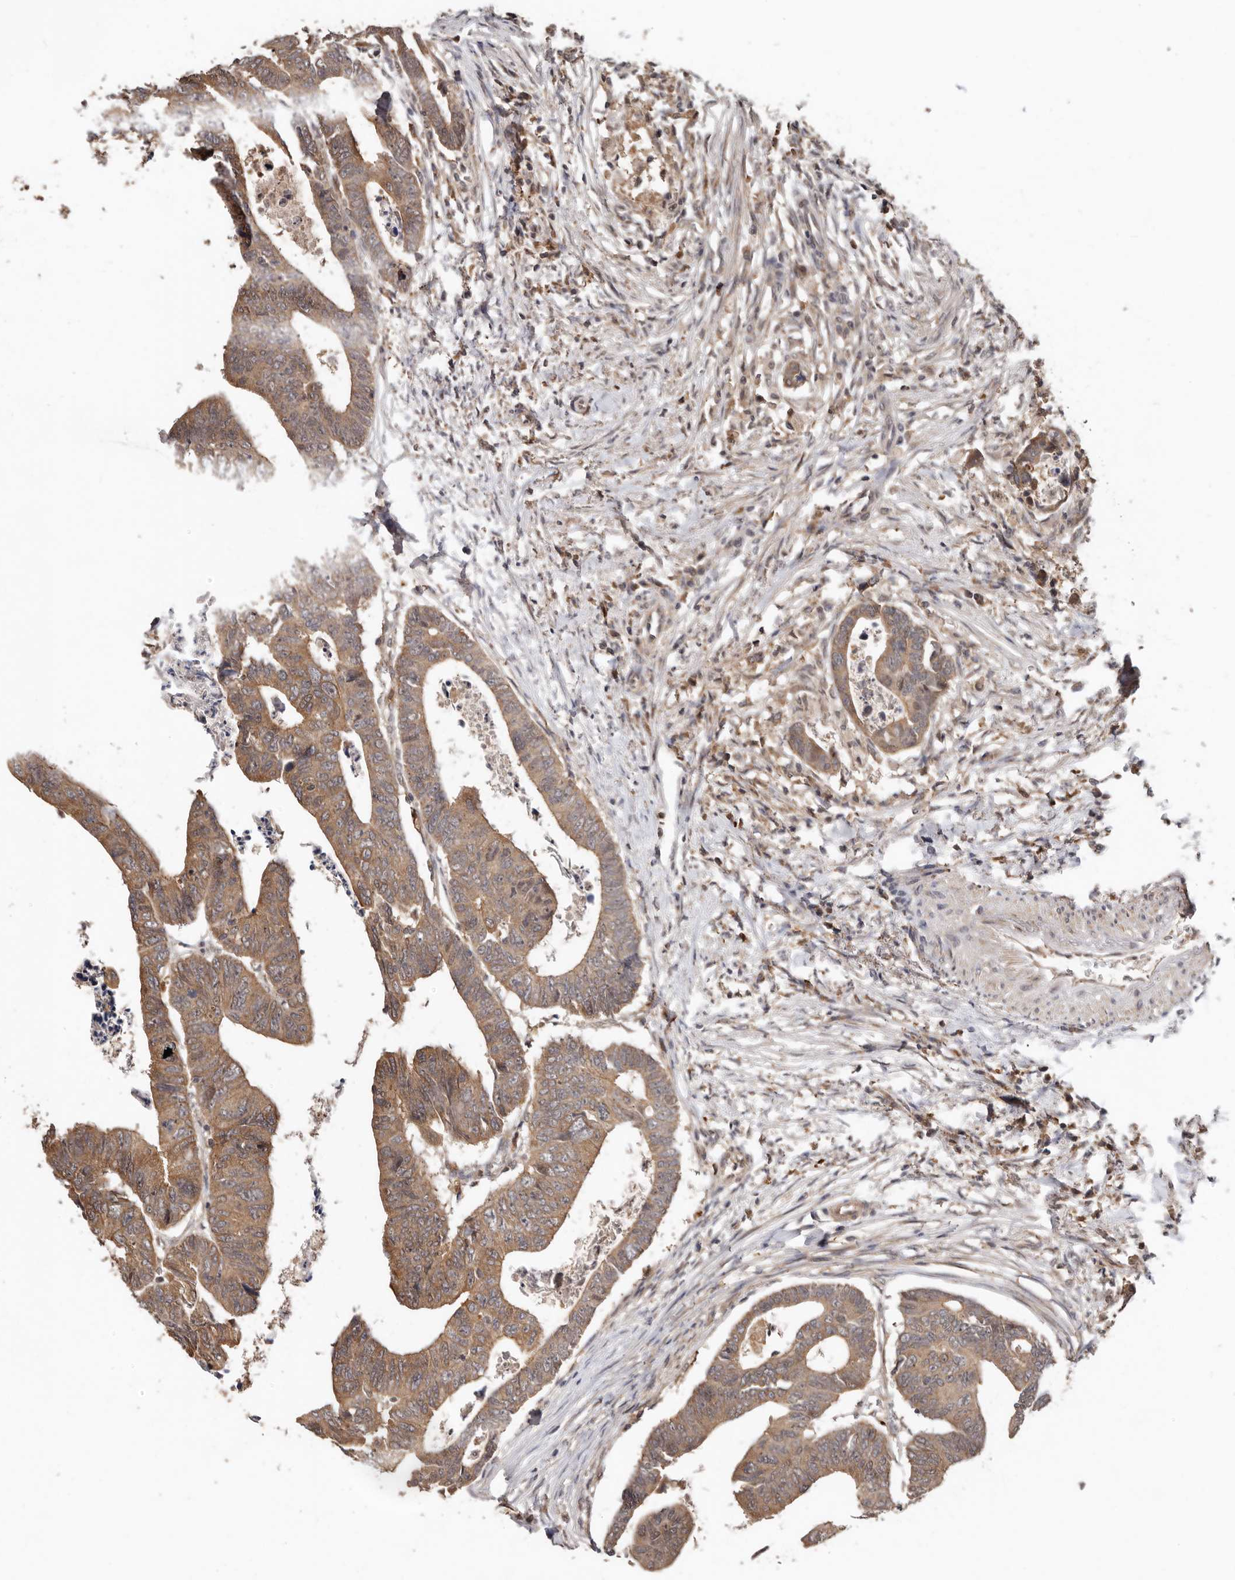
{"staining": {"intensity": "moderate", "quantity": ">75%", "location": "cytoplasmic/membranous"}, "tissue": "colorectal cancer", "cell_type": "Tumor cells", "image_type": "cancer", "snomed": [{"axis": "morphology", "description": "Adenocarcinoma, NOS"}, {"axis": "topography", "description": "Rectum"}], "caption": "Protein expression analysis of colorectal cancer displays moderate cytoplasmic/membranous staining in about >75% of tumor cells.", "gene": "RSPO2", "patient": {"sex": "female", "age": 65}}